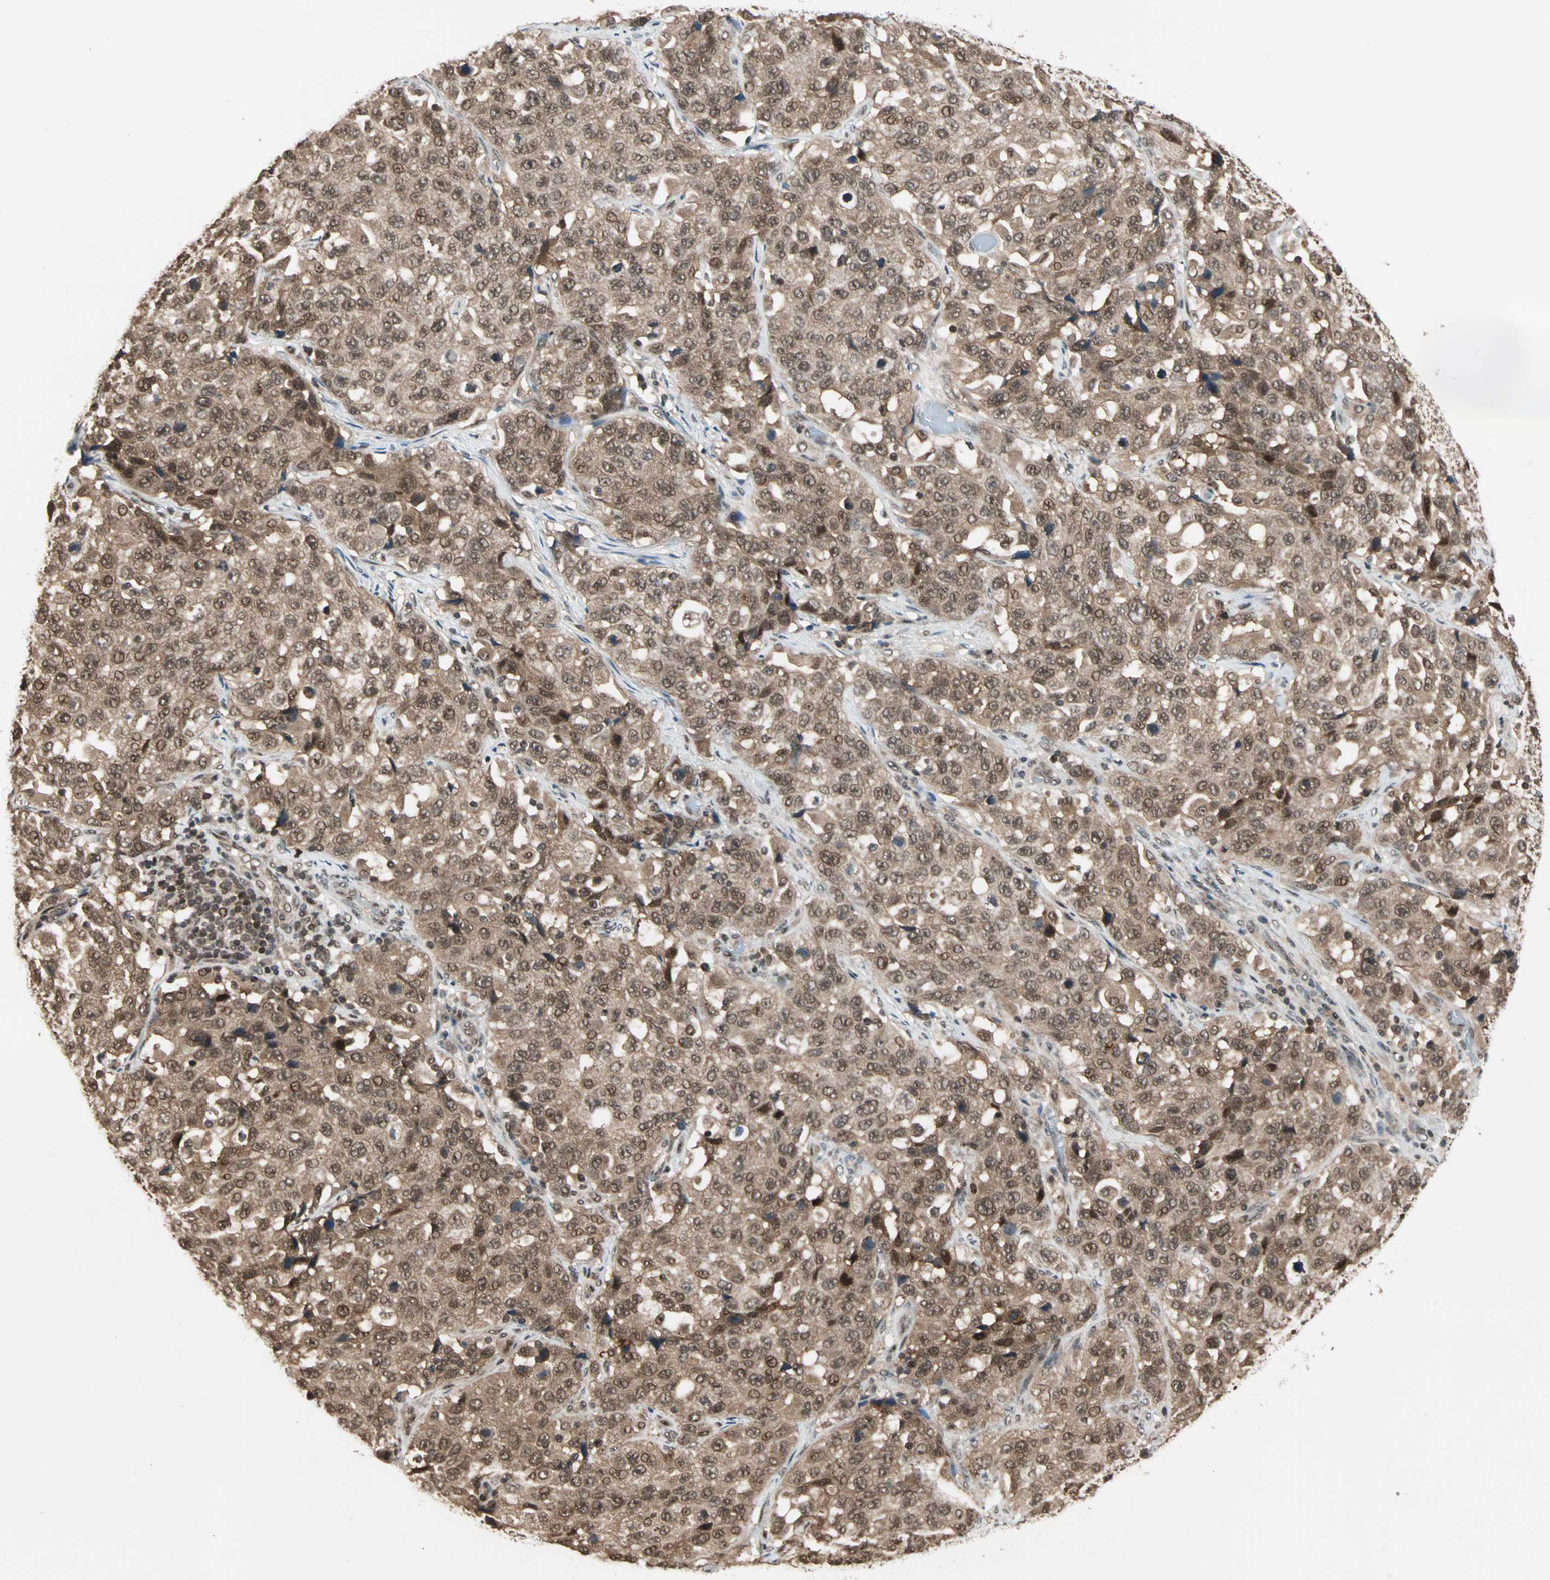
{"staining": {"intensity": "moderate", "quantity": ">75%", "location": "cytoplasmic/membranous,nuclear"}, "tissue": "stomach cancer", "cell_type": "Tumor cells", "image_type": "cancer", "snomed": [{"axis": "morphology", "description": "Normal tissue, NOS"}, {"axis": "morphology", "description": "Adenocarcinoma, NOS"}, {"axis": "topography", "description": "Stomach"}], "caption": "Immunohistochemistry (IHC) photomicrograph of stomach adenocarcinoma stained for a protein (brown), which reveals medium levels of moderate cytoplasmic/membranous and nuclear positivity in about >75% of tumor cells.", "gene": "ZNF44", "patient": {"sex": "male", "age": 48}}